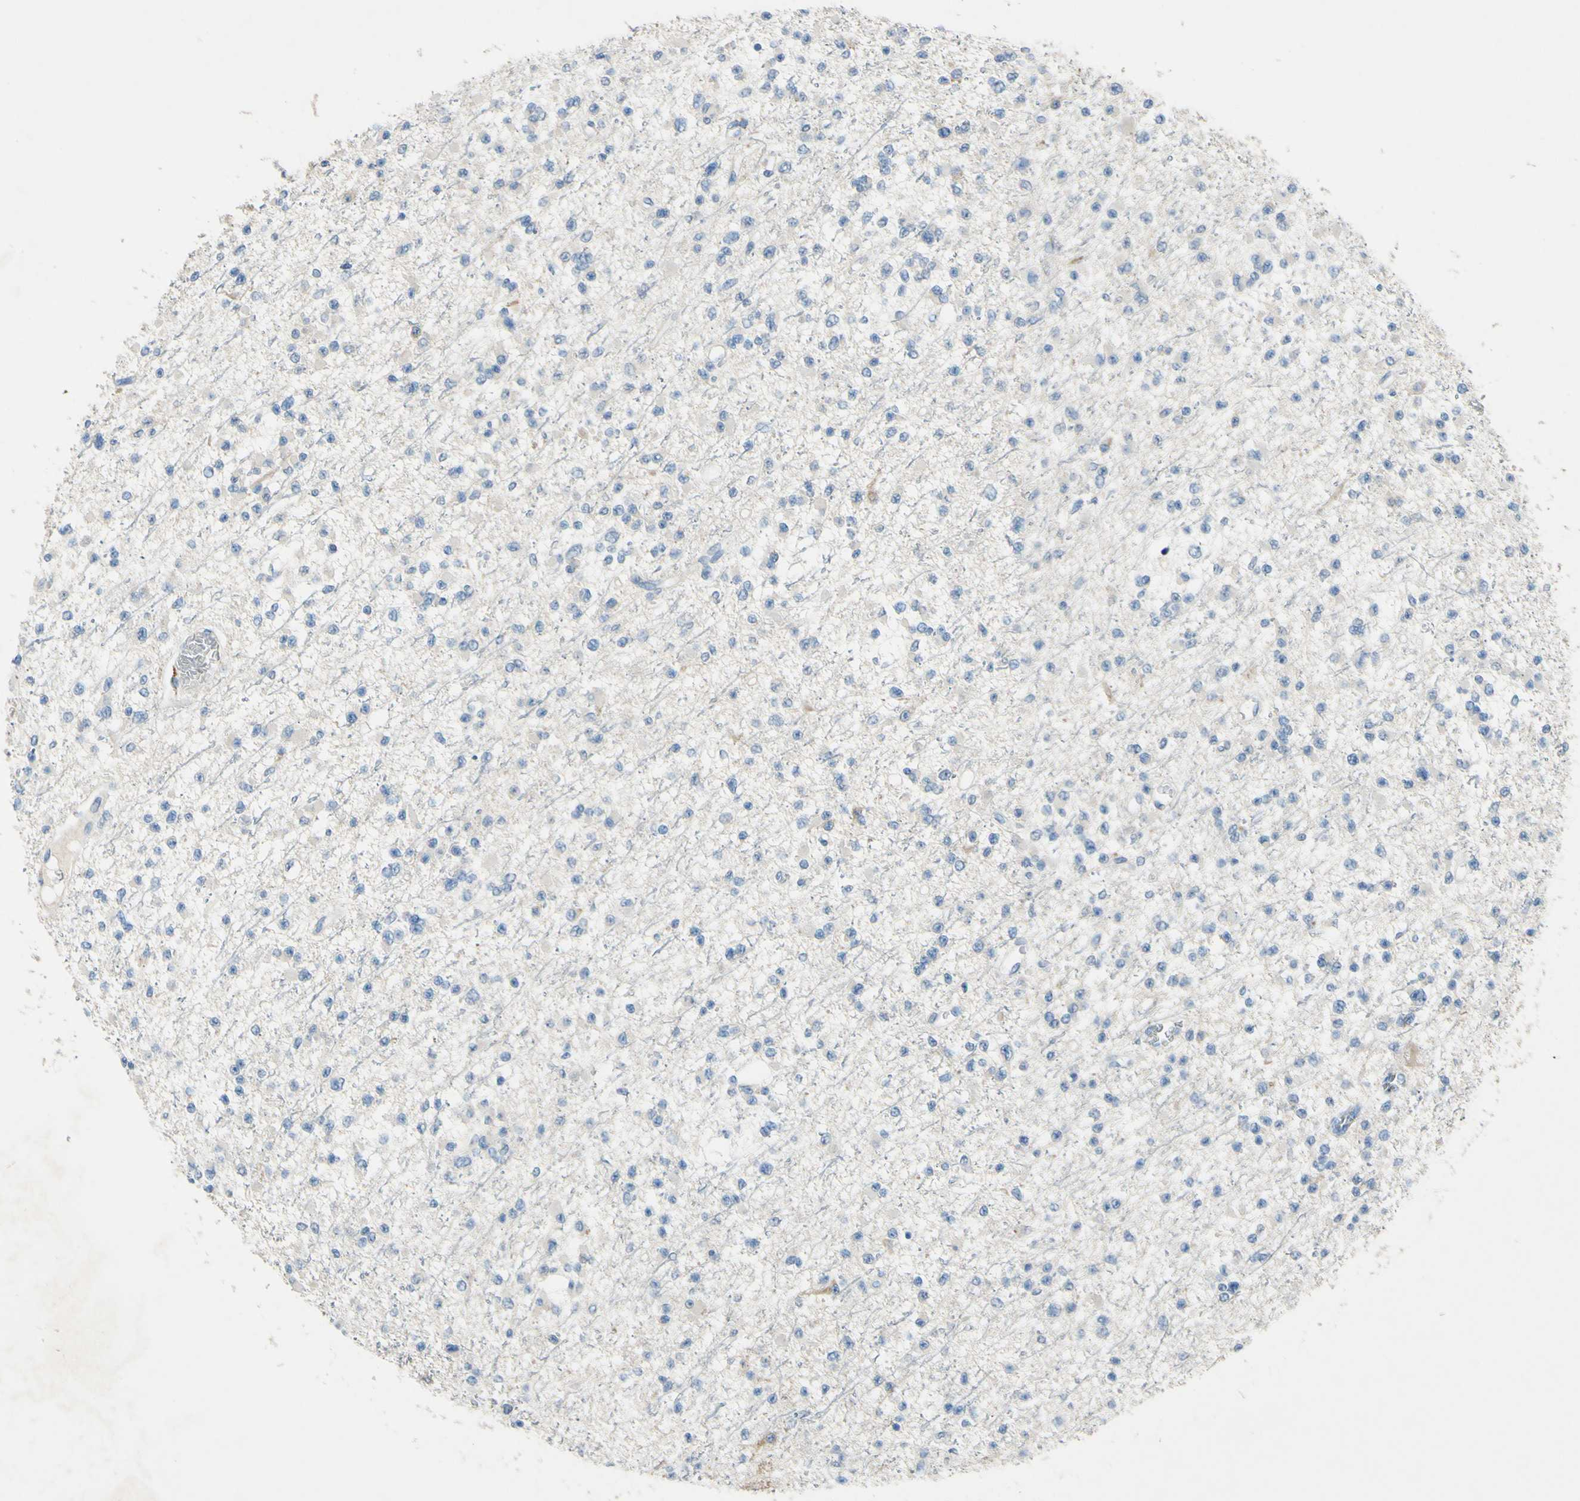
{"staining": {"intensity": "negative", "quantity": "none", "location": "none"}, "tissue": "glioma", "cell_type": "Tumor cells", "image_type": "cancer", "snomed": [{"axis": "morphology", "description": "Glioma, malignant, Low grade"}, {"axis": "topography", "description": "Brain"}], "caption": "Tumor cells show no significant expression in glioma.", "gene": "CDH10", "patient": {"sex": "female", "age": 22}}